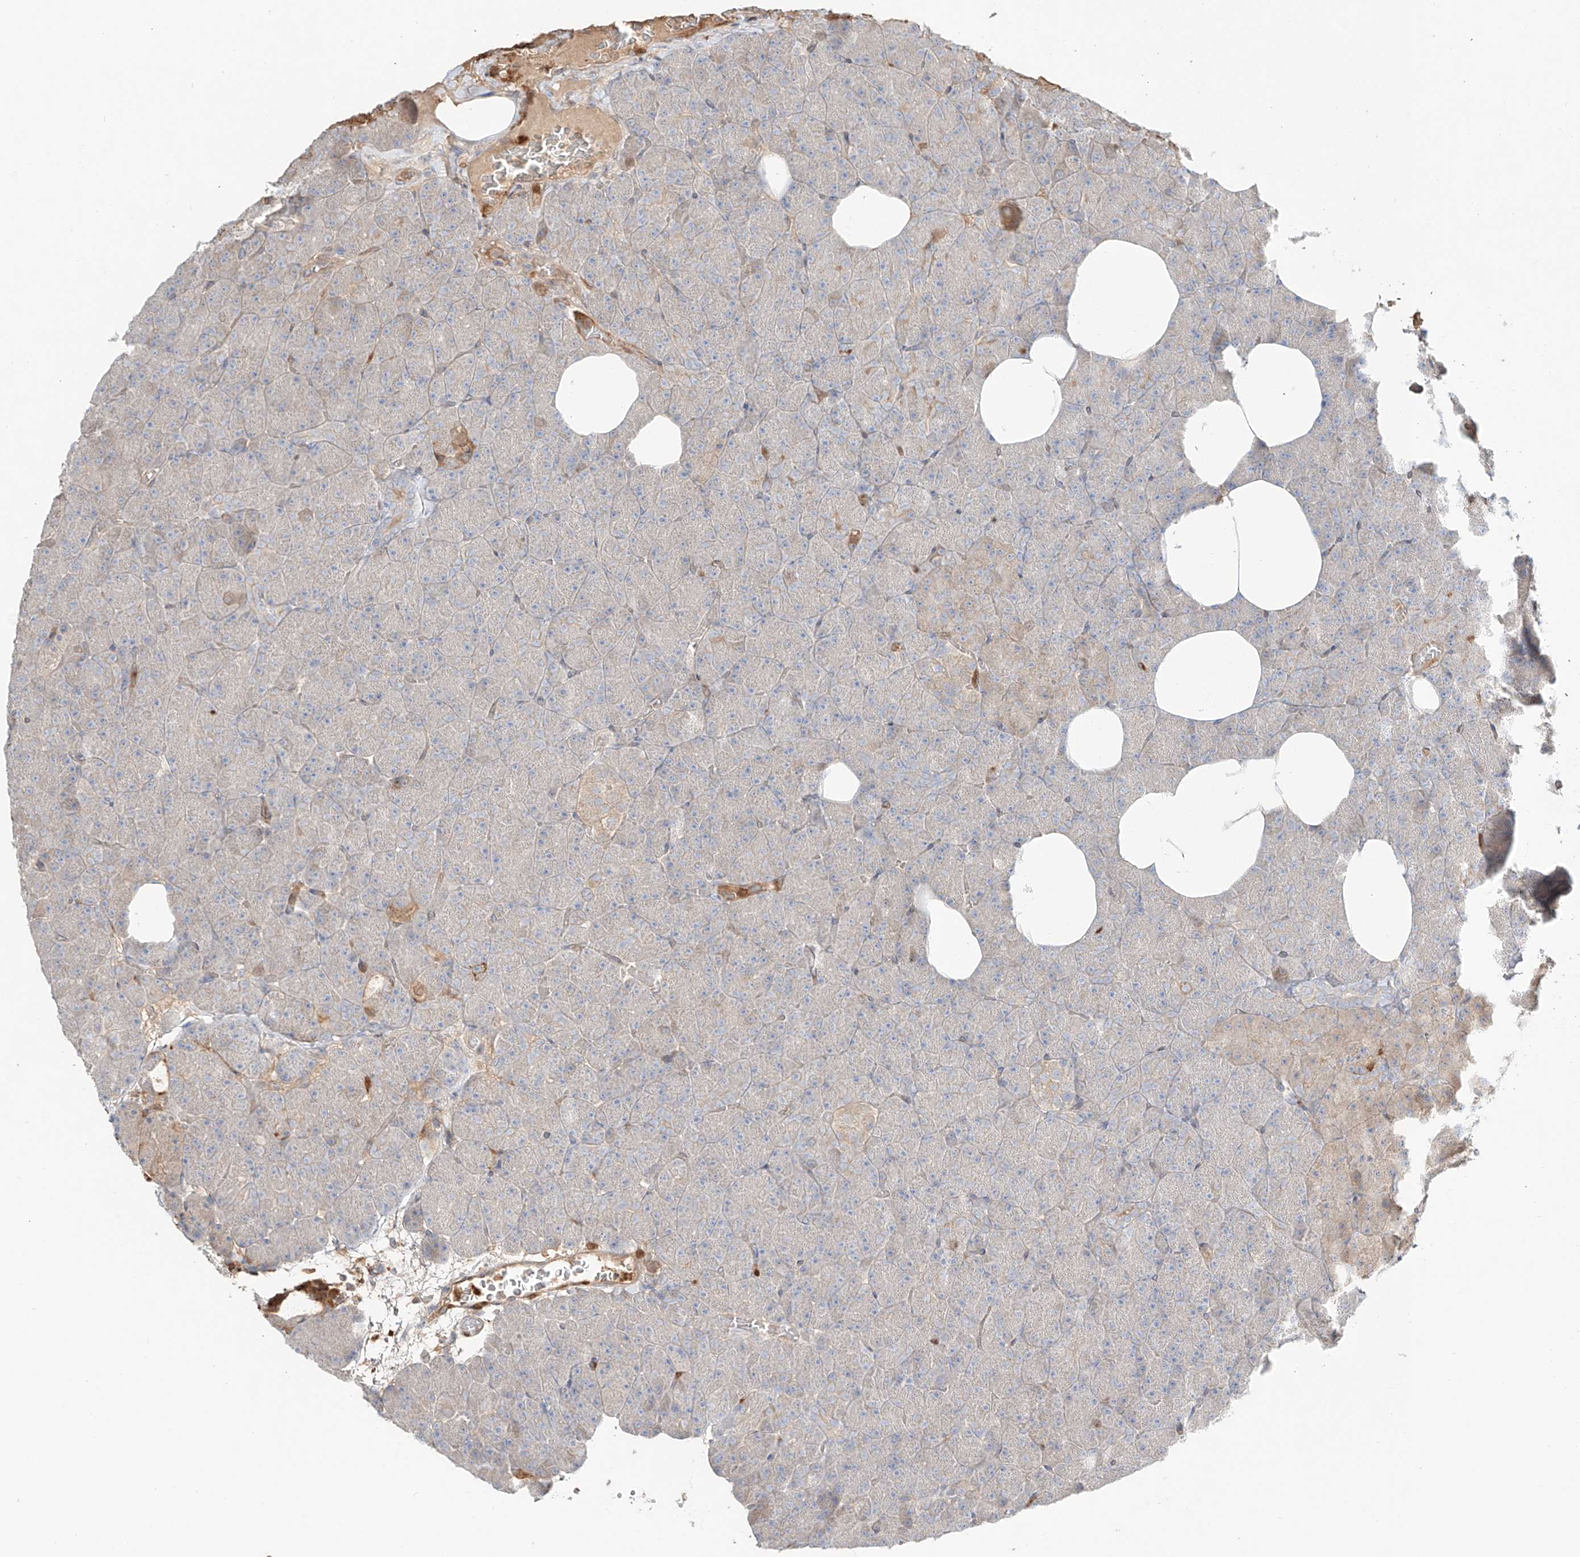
{"staining": {"intensity": "moderate", "quantity": "<25%", "location": "cytoplasmic/membranous"}, "tissue": "pancreas", "cell_type": "Exocrine glandular cells", "image_type": "normal", "snomed": [{"axis": "morphology", "description": "Normal tissue, NOS"}, {"axis": "morphology", "description": "Carcinoid, malignant, NOS"}, {"axis": "topography", "description": "Pancreas"}], "caption": "Unremarkable pancreas displays moderate cytoplasmic/membranous positivity in about <25% of exocrine glandular cells.", "gene": "ERO1A", "patient": {"sex": "female", "age": 35}}